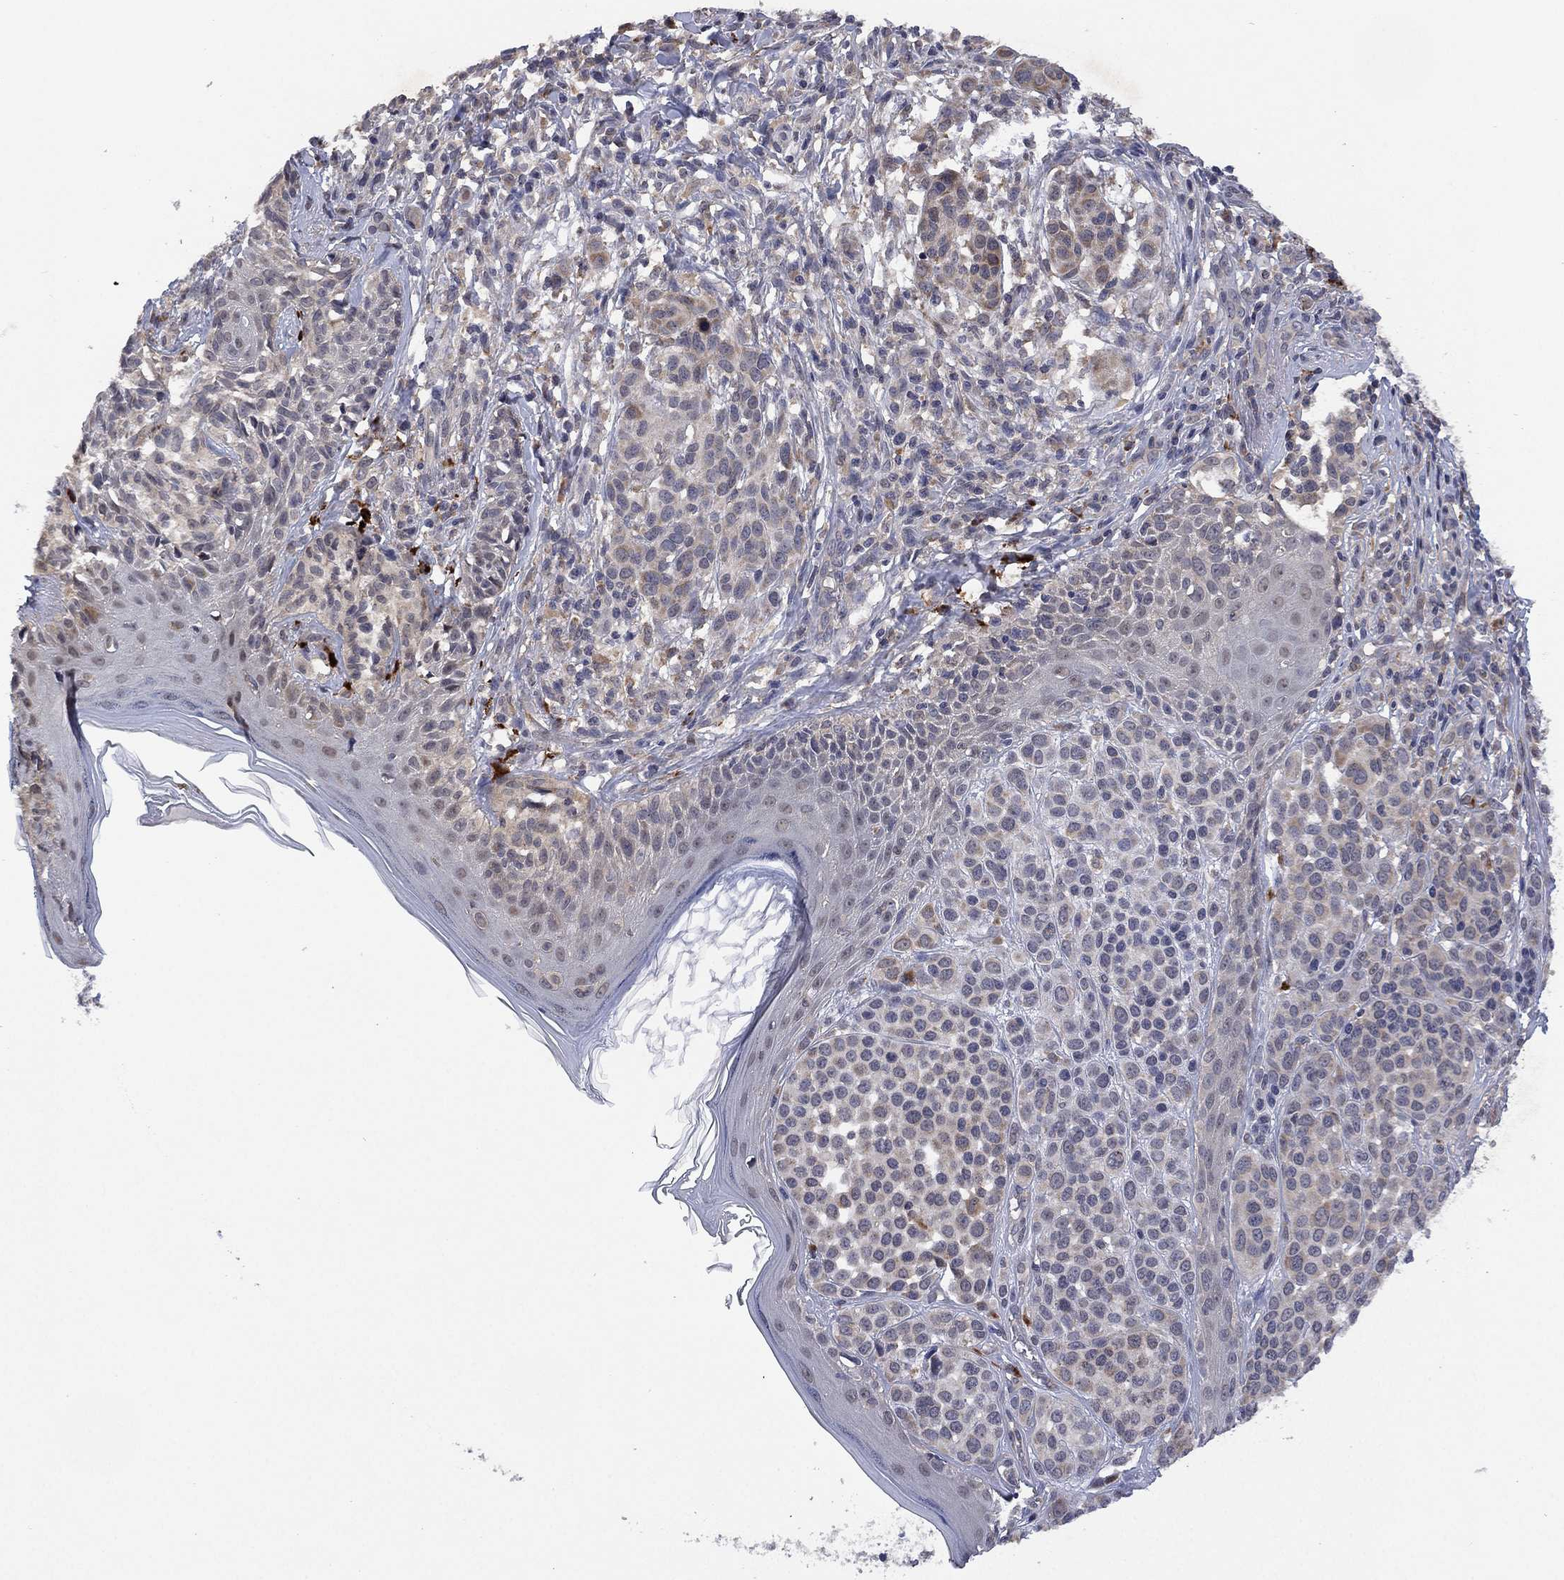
{"staining": {"intensity": "negative", "quantity": "none", "location": "none"}, "tissue": "melanoma", "cell_type": "Tumor cells", "image_type": "cancer", "snomed": [{"axis": "morphology", "description": "Malignant melanoma, NOS"}, {"axis": "topography", "description": "Skin"}], "caption": "DAB immunohistochemical staining of malignant melanoma reveals no significant expression in tumor cells.", "gene": "SELENOO", "patient": {"sex": "male", "age": 79}}